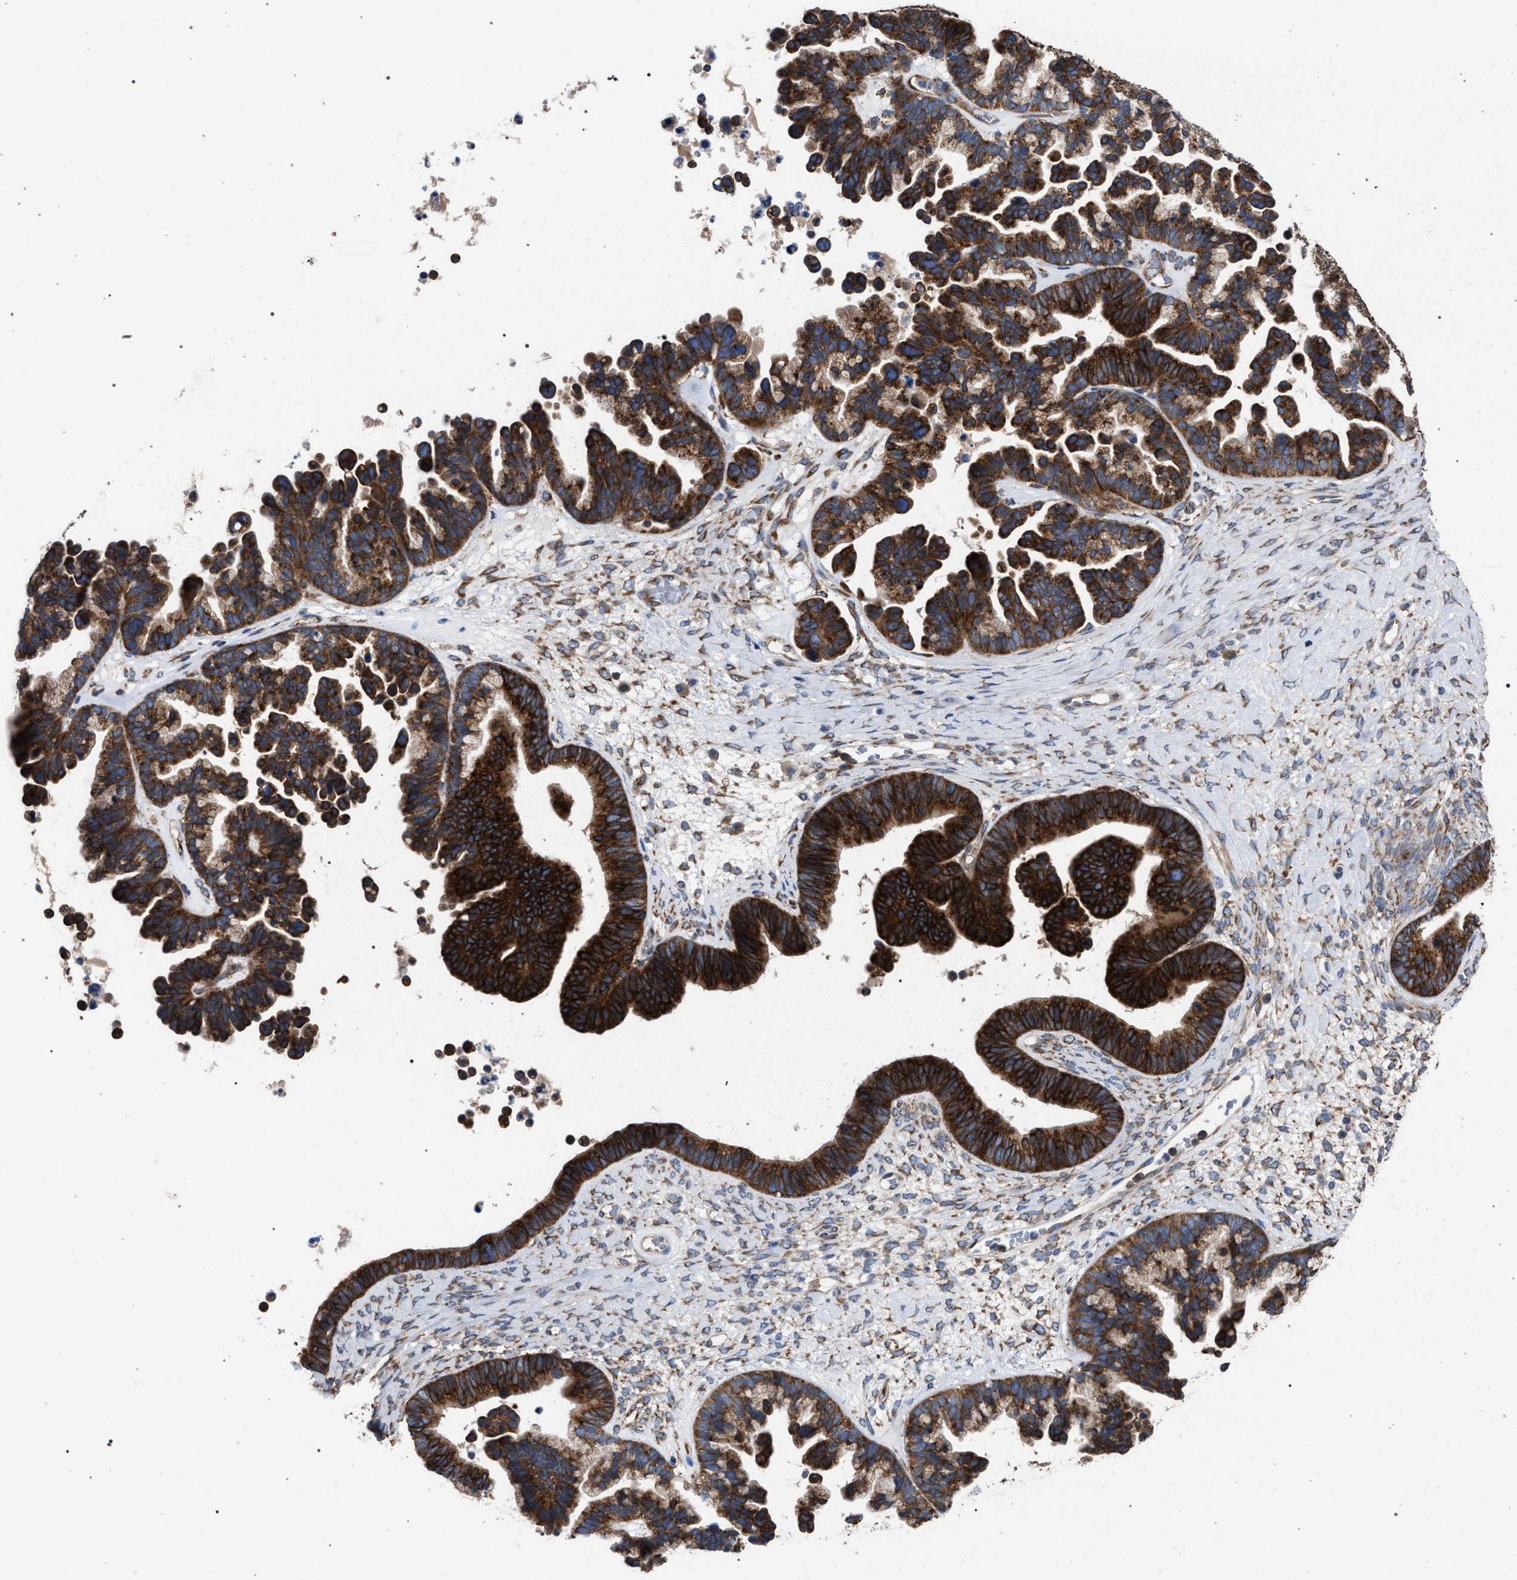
{"staining": {"intensity": "strong", "quantity": ">75%", "location": "cytoplasmic/membranous"}, "tissue": "ovarian cancer", "cell_type": "Tumor cells", "image_type": "cancer", "snomed": [{"axis": "morphology", "description": "Cystadenocarcinoma, serous, NOS"}, {"axis": "topography", "description": "Ovary"}], "caption": "Protein staining by IHC exhibits strong cytoplasmic/membranous positivity in approximately >75% of tumor cells in ovarian cancer.", "gene": "CDR2L", "patient": {"sex": "female", "age": 56}}